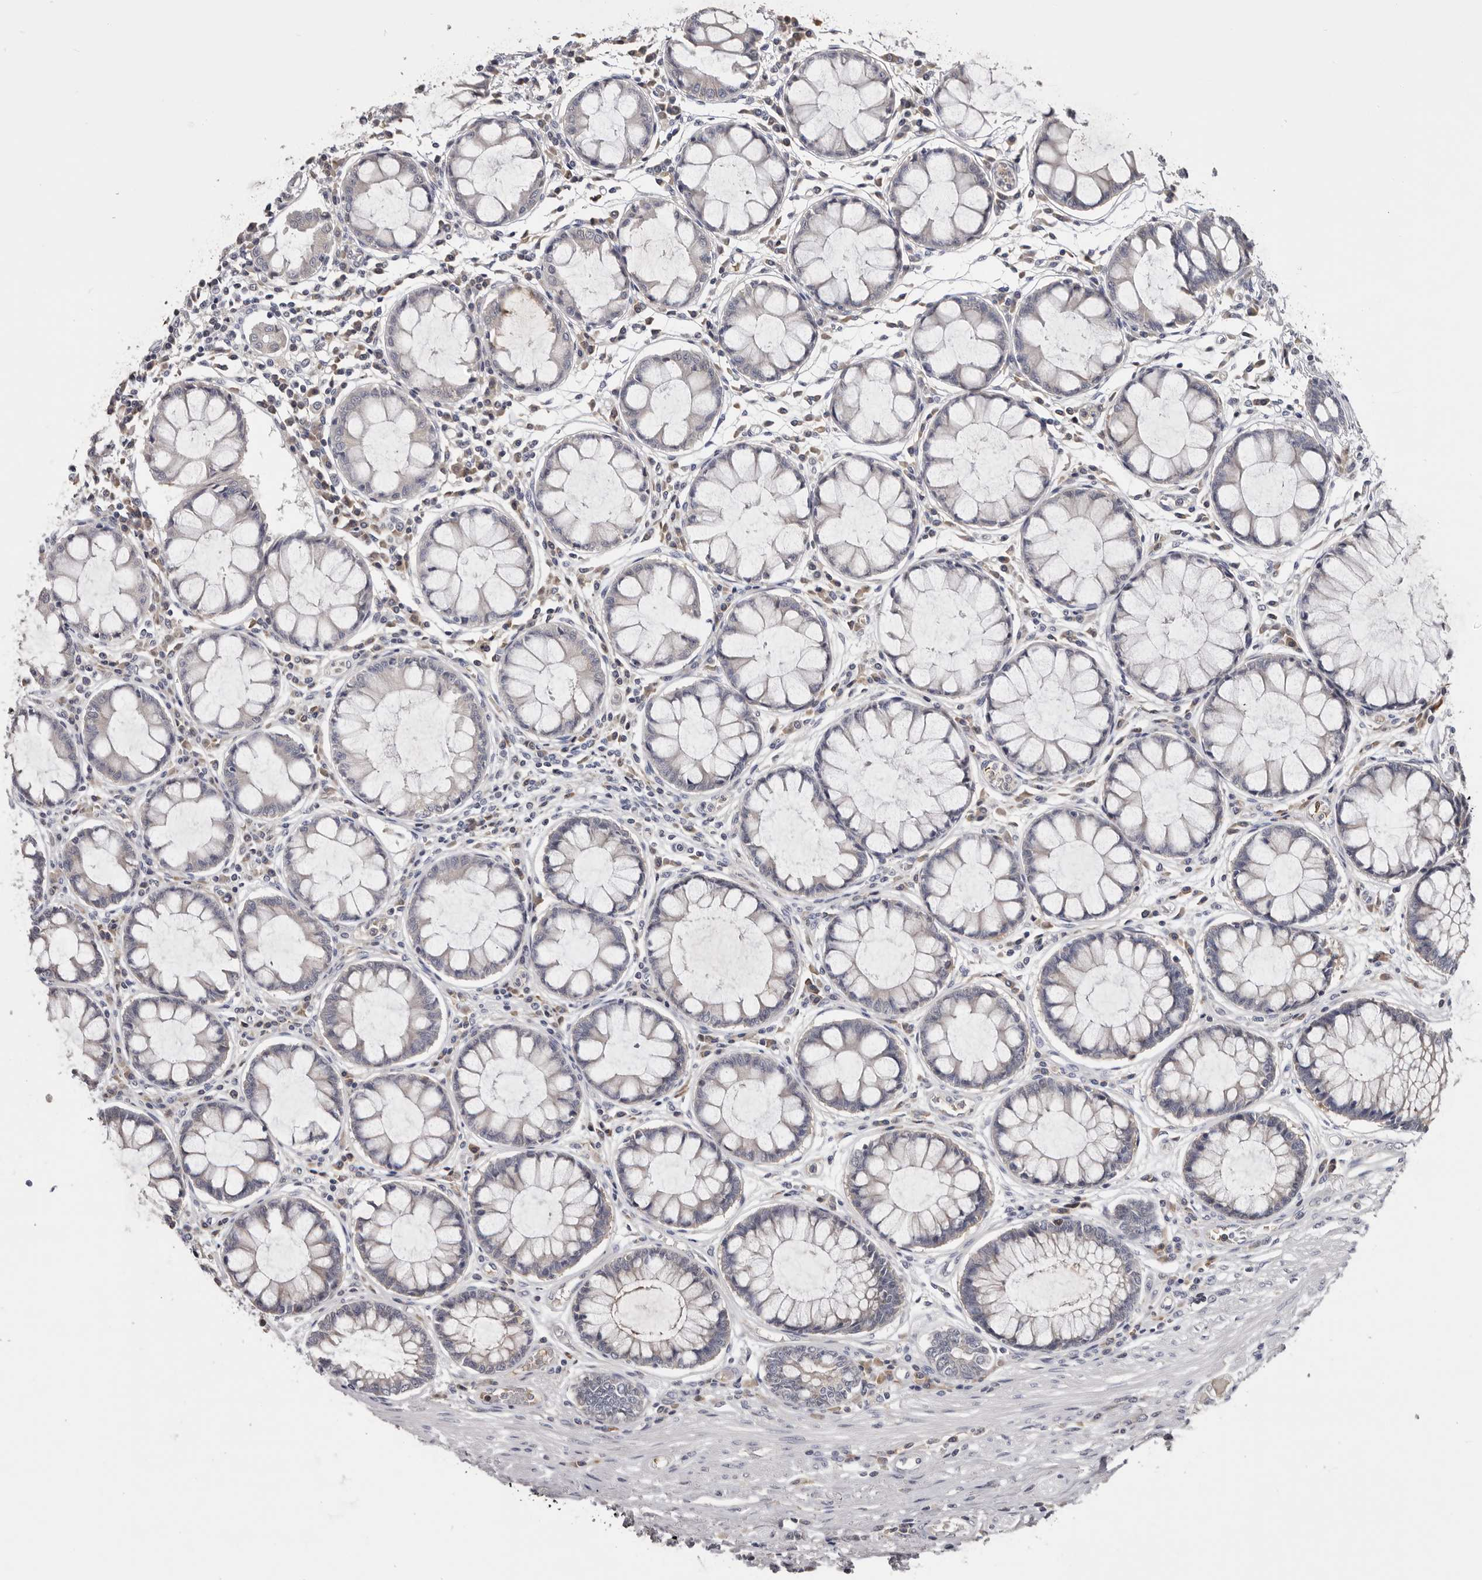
{"staining": {"intensity": "negative", "quantity": "none", "location": "none"}, "tissue": "colorectal cancer", "cell_type": "Tumor cells", "image_type": "cancer", "snomed": [{"axis": "morphology", "description": "Adenocarcinoma, NOS"}, {"axis": "topography", "description": "Rectum"}], "caption": "Immunohistochemical staining of human adenocarcinoma (colorectal) displays no significant expression in tumor cells.", "gene": "KIF2B", "patient": {"sex": "male", "age": 84}}